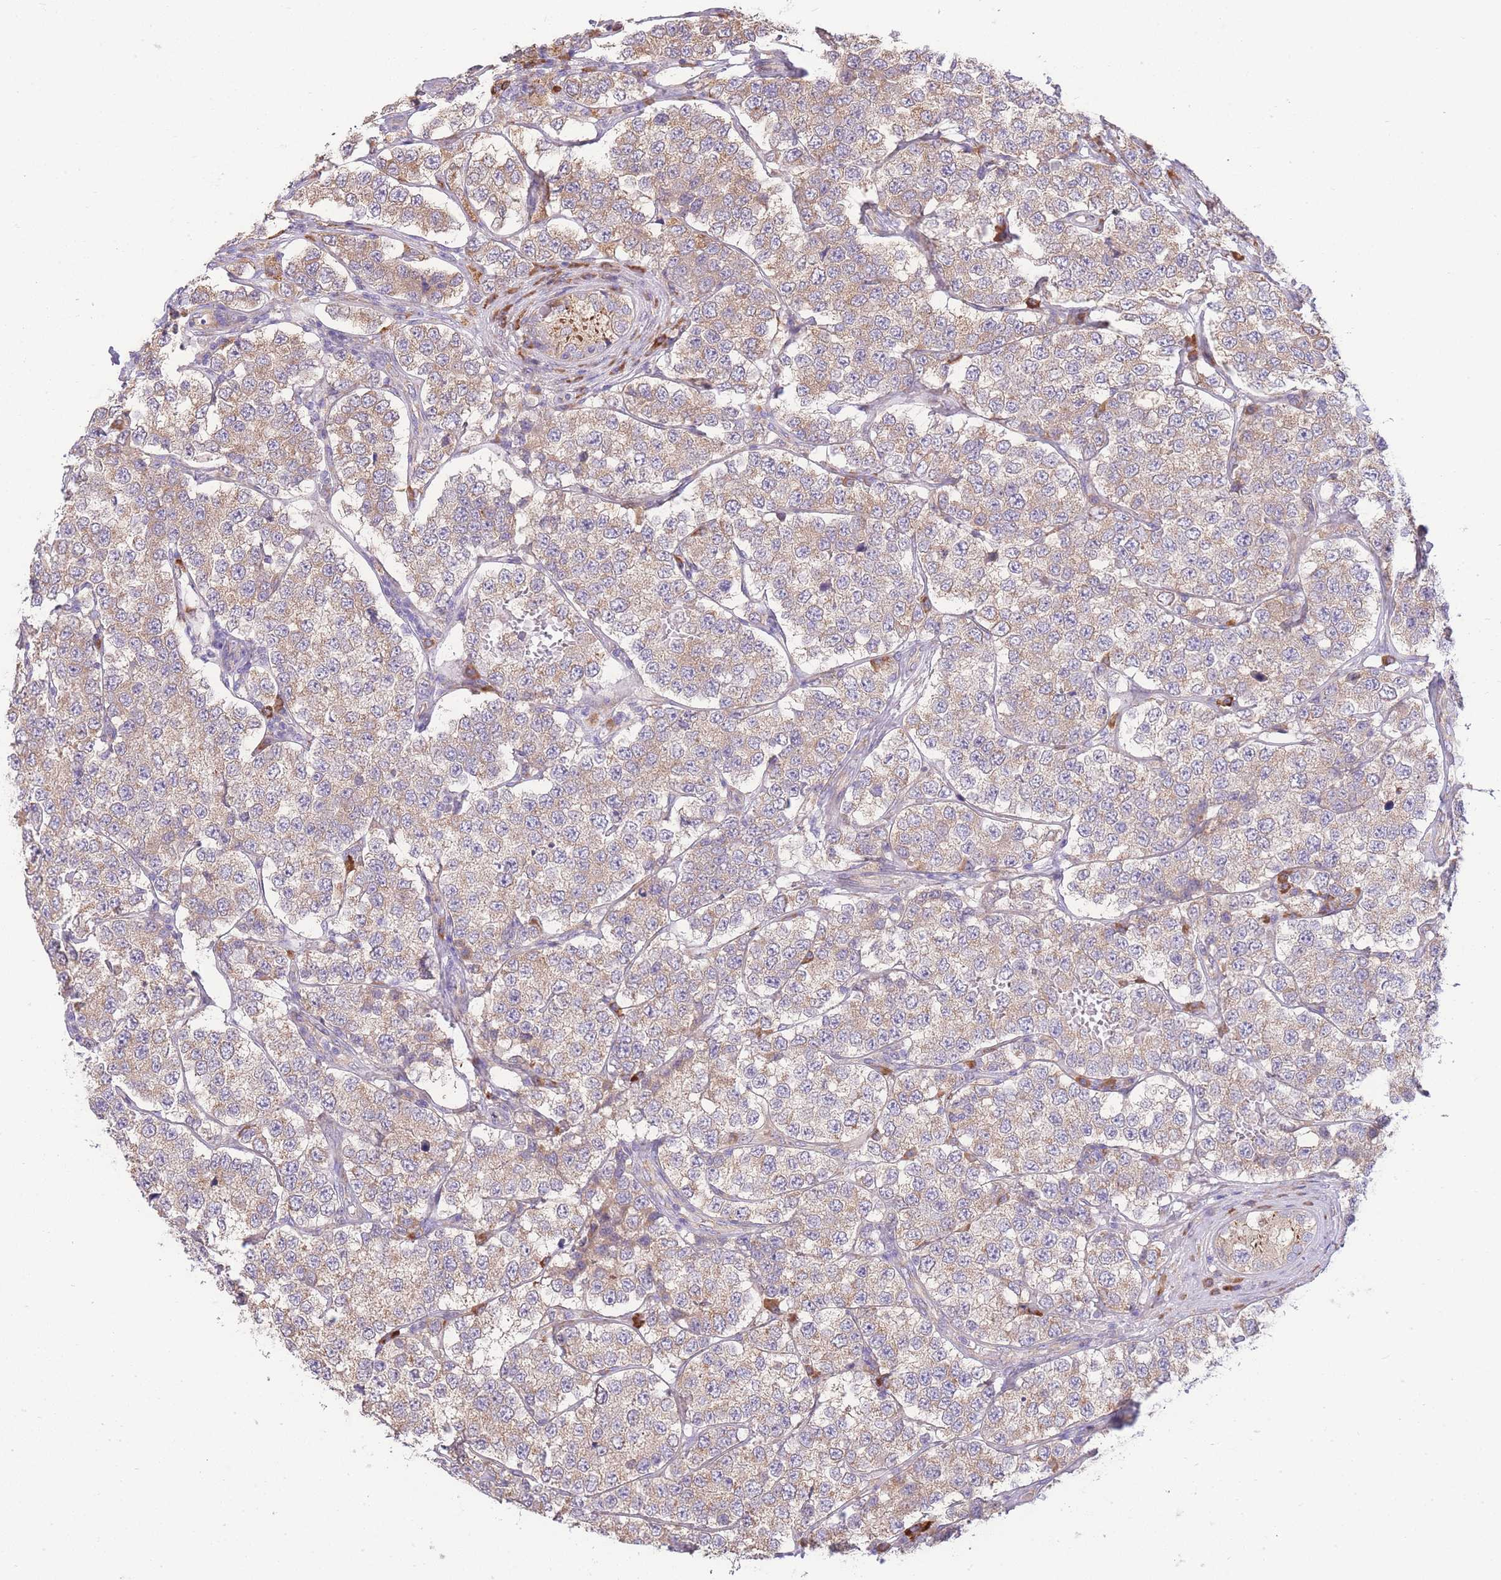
{"staining": {"intensity": "weak", "quantity": ">75%", "location": "cytoplasmic/membranous"}, "tissue": "testis cancer", "cell_type": "Tumor cells", "image_type": "cancer", "snomed": [{"axis": "morphology", "description": "Seminoma, NOS"}, {"axis": "topography", "description": "Testis"}], "caption": "Weak cytoplasmic/membranous expression for a protein is appreciated in approximately >75% of tumor cells of testis cancer (seminoma) using immunohistochemistry.", "gene": "BEX1", "patient": {"sex": "male", "age": 34}}